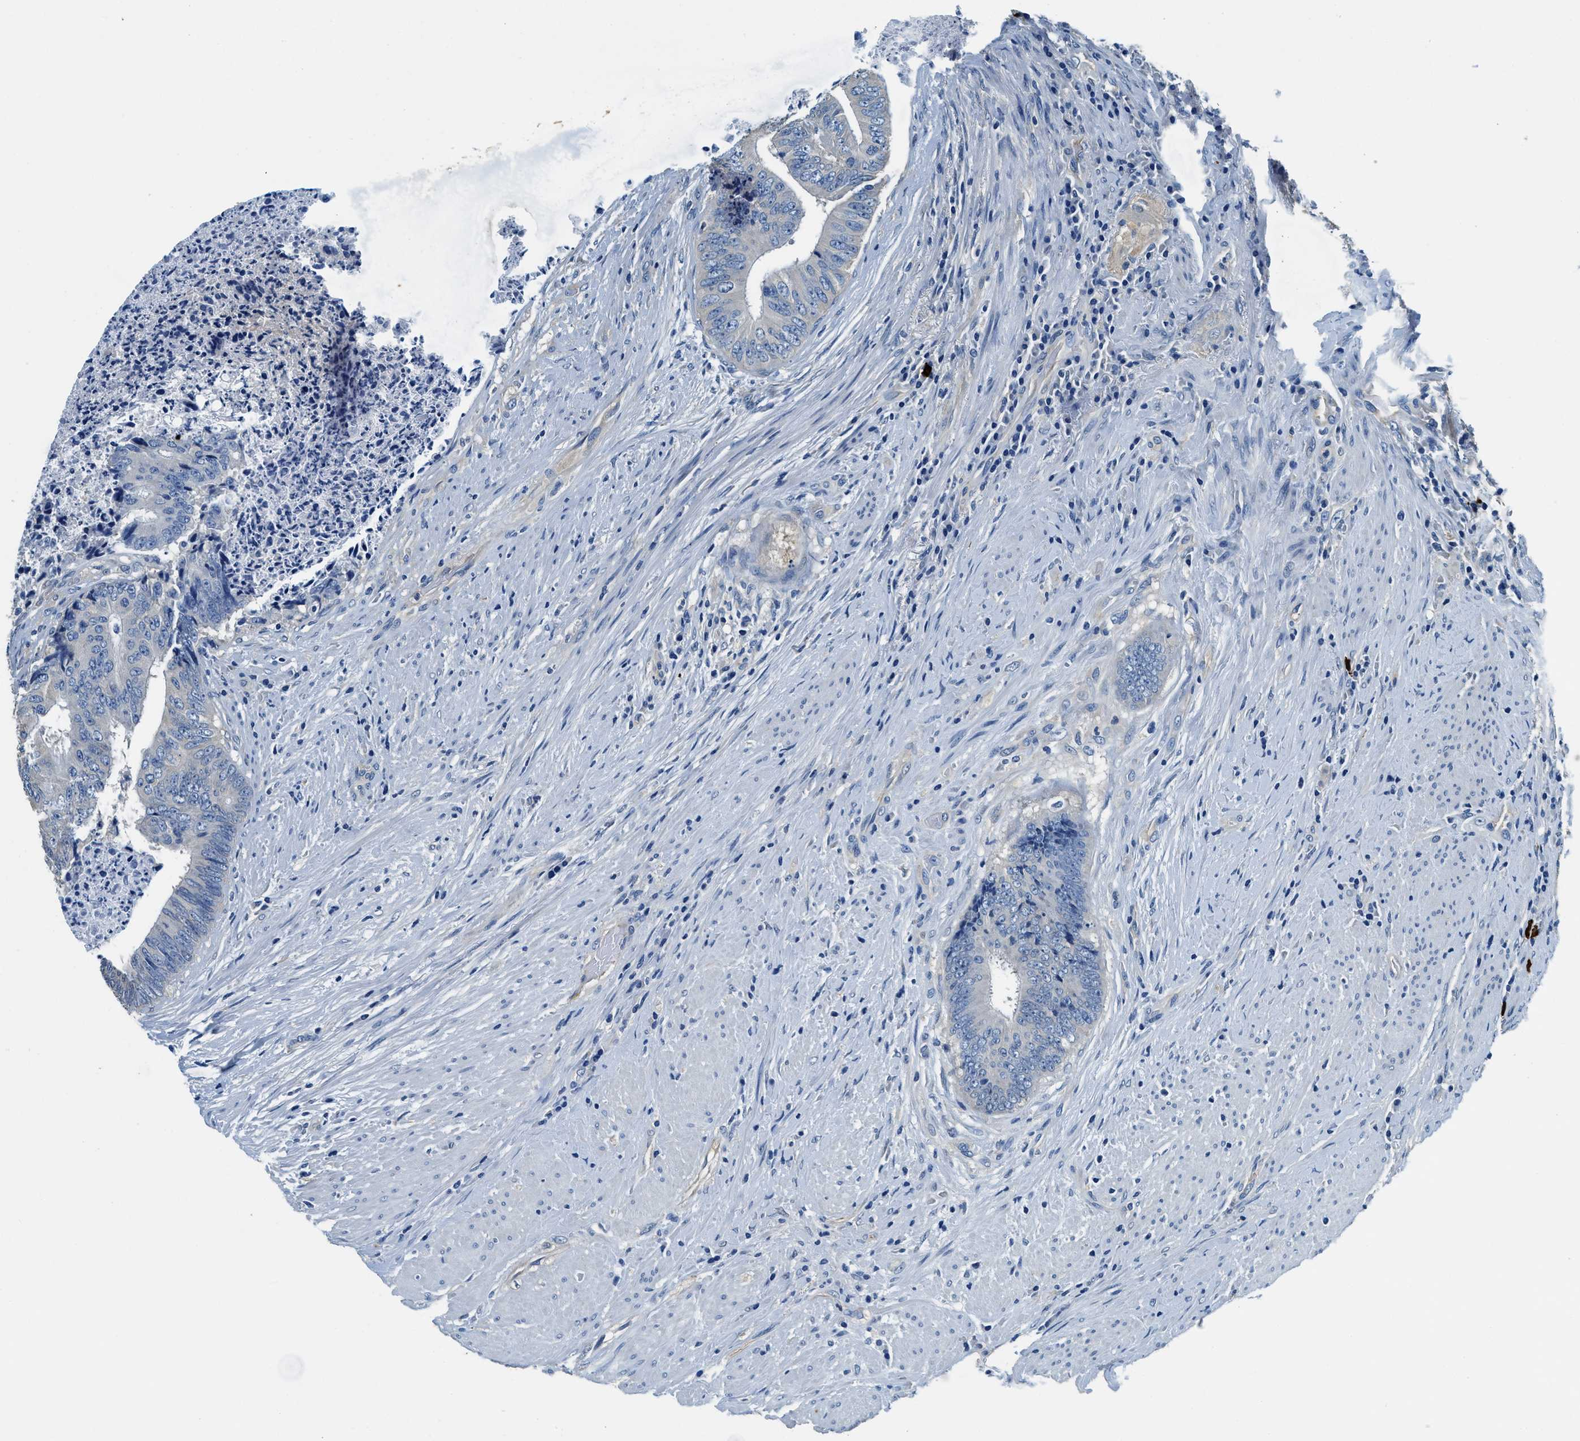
{"staining": {"intensity": "negative", "quantity": "none", "location": "none"}, "tissue": "colorectal cancer", "cell_type": "Tumor cells", "image_type": "cancer", "snomed": [{"axis": "morphology", "description": "Adenocarcinoma, NOS"}, {"axis": "topography", "description": "Rectum"}], "caption": "A photomicrograph of colorectal cancer stained for a protein shows no brown staining in tumor cells.", "gene": "TMEM186", "patient": {"sex": "male", "age": 72}}